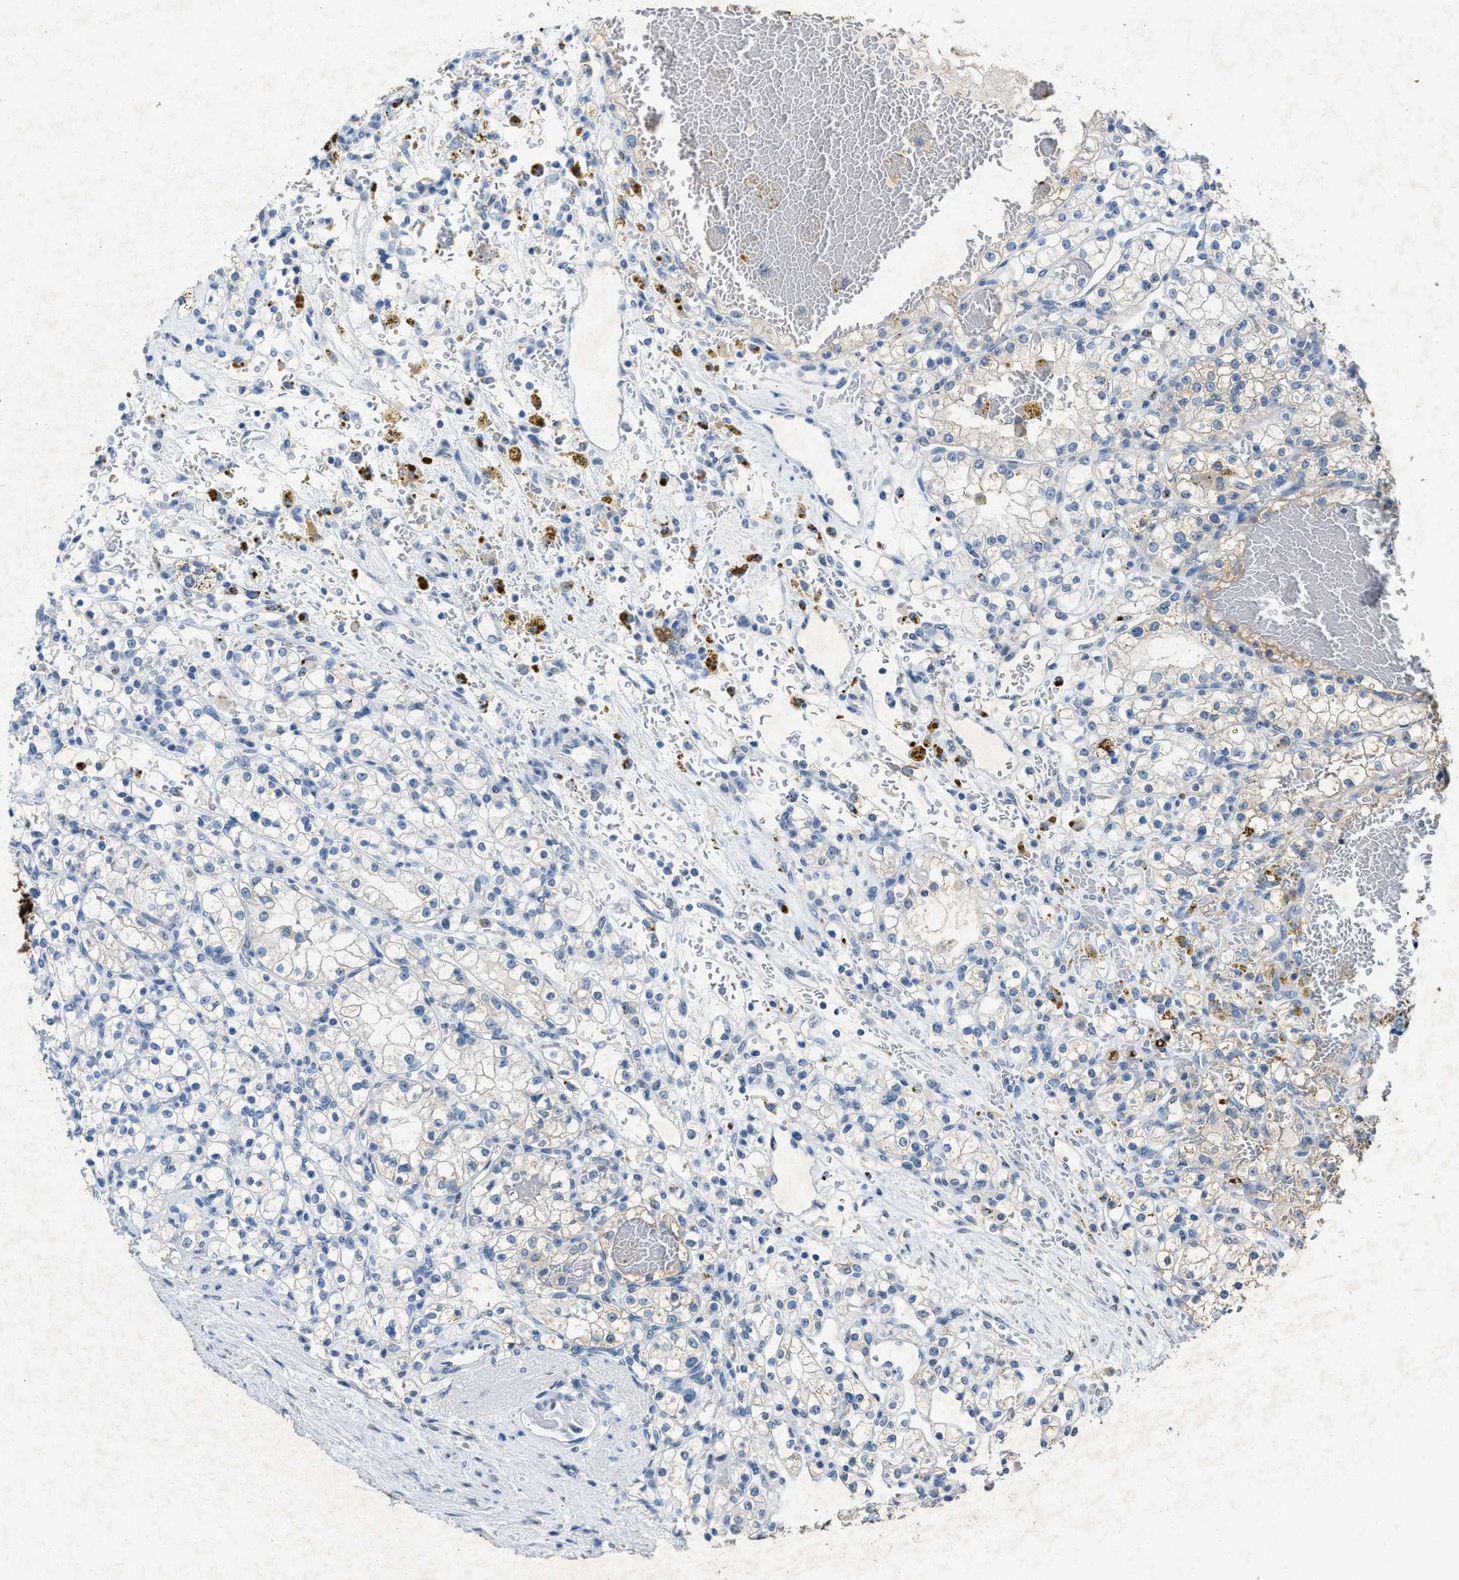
{"staining": {"intensity": "negative", "quantity": "none", "location": "none"}, "tissue": "renal cancer", "cell_type": "Tumor cells", "image_type": "cancer", "snomed": [{"axis": "morphology", "description": "Normal tissue, NOS"}, {"axis": "morphology", "description": "Adenocarcinoma, NOS"}, {"axis": "topography", "description": "Kidney"}], "caption": "Micrograph shows no protein positivity in tumor cells of renal cancer tissue.", "gene": "SLC5A5", "patient": {"sex": "female", "age": 55}}